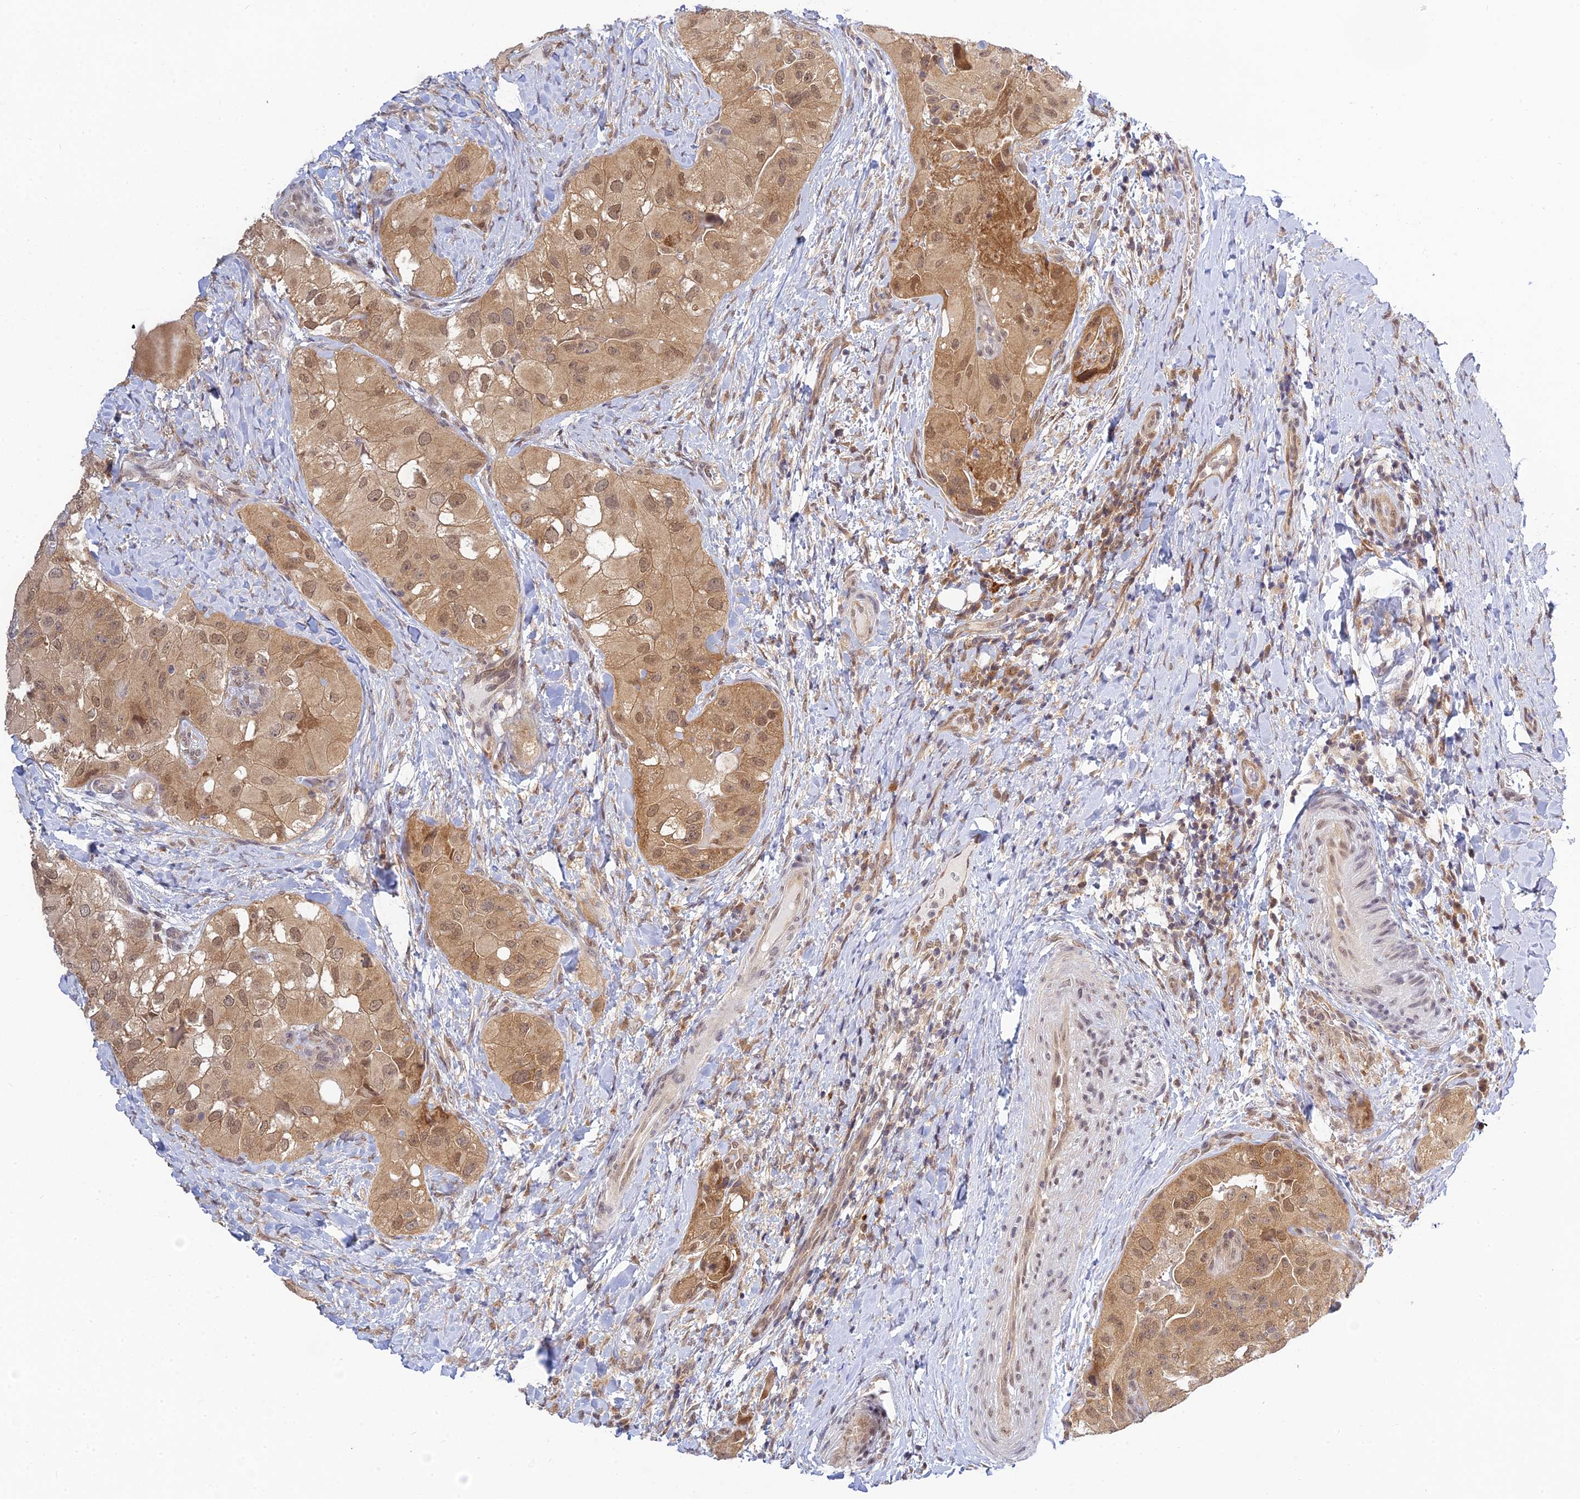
{"staining": {"intensity": "moderate", "quantity": ">75%", "location": "cytoplasmic/membranous,nuclear"}, "tissue": "thyroid cancer", "cell_type": "Tumor cells", "image_type": "cancer", "snomed": [{"axis": "morphology", "description": "Normal tissue, NOS"}, {"axis": "morphology", "description": "Papillary adenocarcinoma, NOS"}, {"axis": "topography", "description": "Thyroid gland"}], "caption": "IHC staining of thyroid cancer (papillary adenocarcinoma), which displays medium levels of moderate cytoplasmic/membranous and nuclear positivity in approximately >75% of tumor cells indicating moderate cytoplasmic/membranous and nuclear protein expression. The staining was performed using DAB (brown) for protein detection and nuclei were counterstained in hematoxylin (blue).", "gene": "SKIC8", "patient": {"sex": "female", "age": 59}}